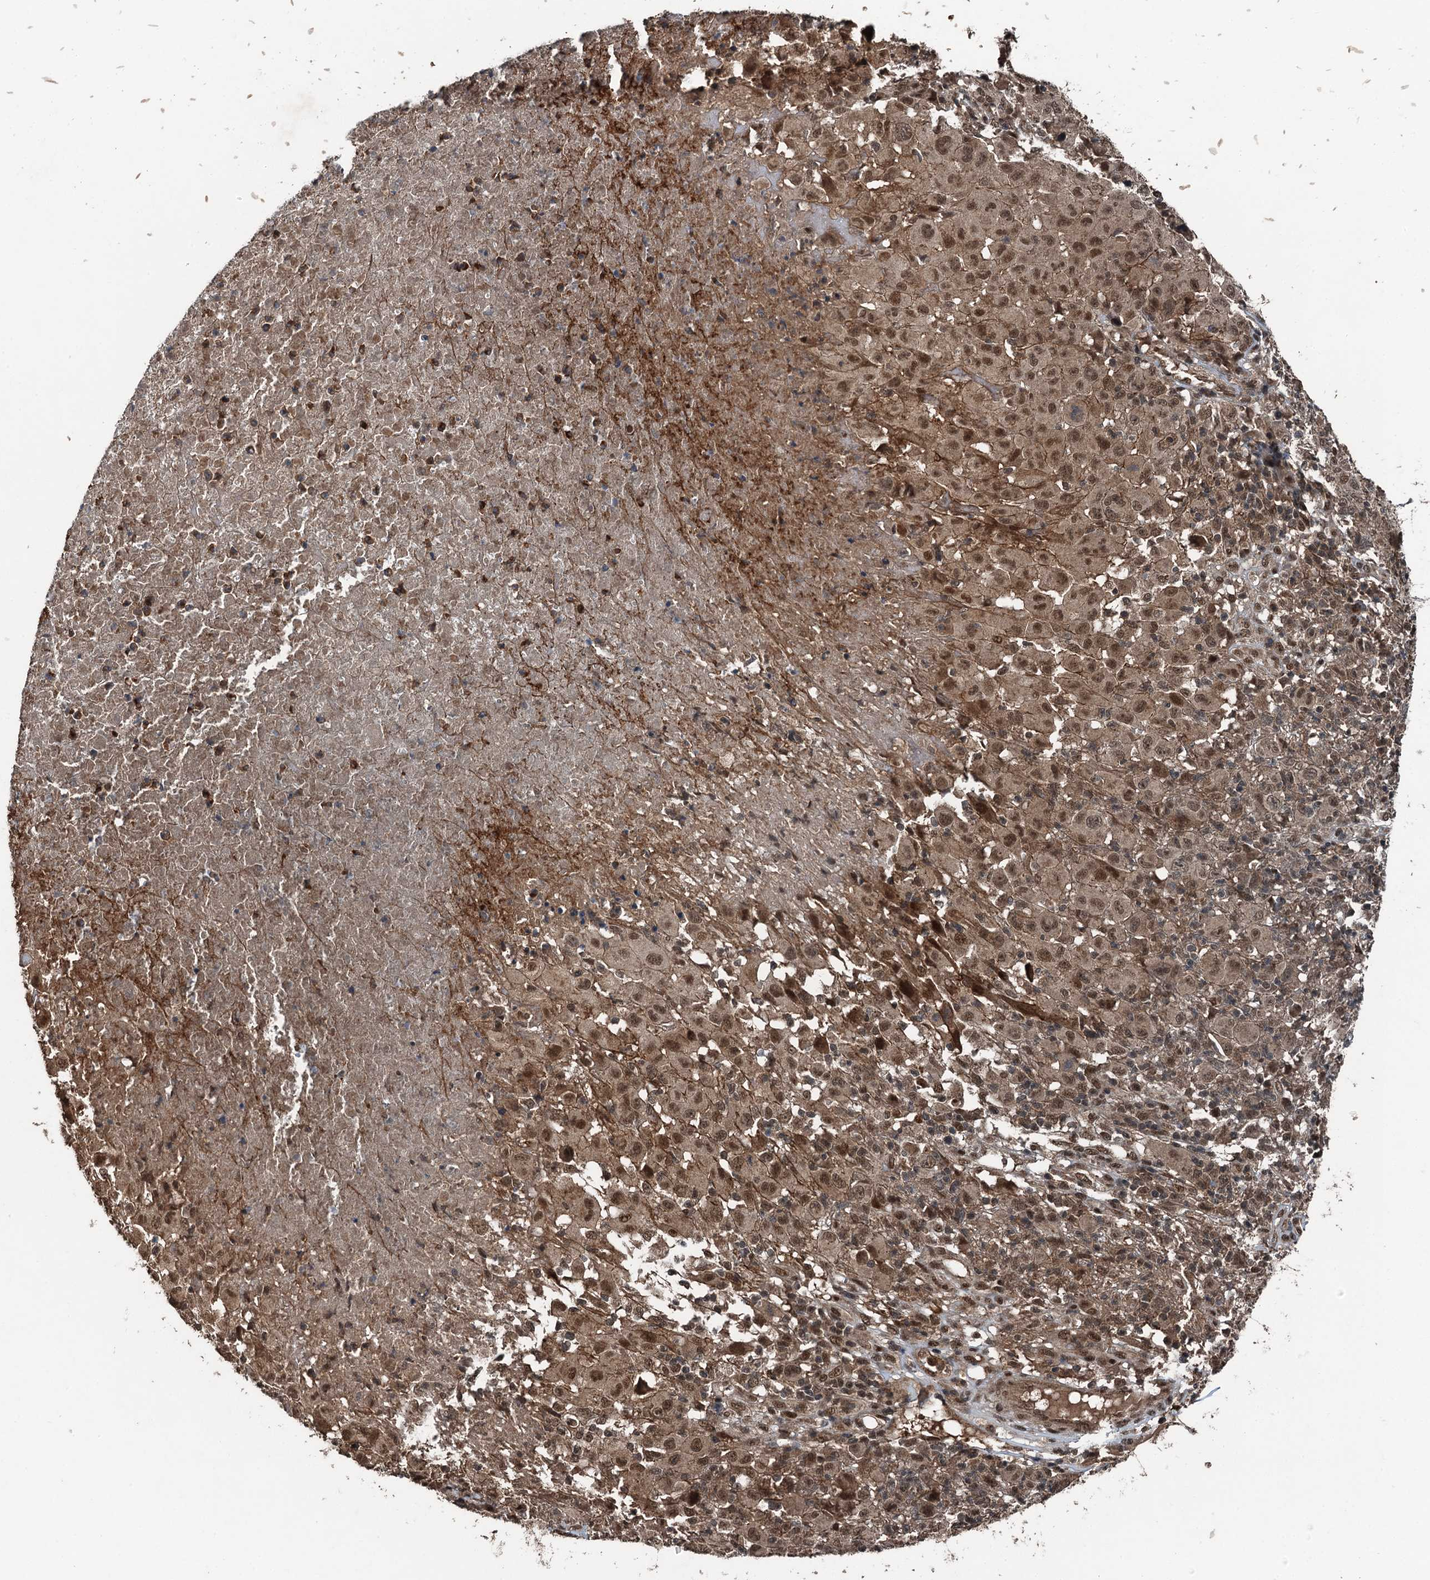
{"staining": {"intensity": "moderate", "quantity": ">75%", "location": "cytoplasmic/membranous,nuclear"}, "tissue": "melanoma", "cell_type": "Tumor cells", "image_type": "cancer", "snomed": [{"axis": "morphology", "description": "Malignant melanoma, NOS"}, {"axis": "topography", "description": "Skin"}], "caption": "IHC of human melanoma reveals medium levels of moderate cytoplasmic/membranous and nuclear positivity in about >75% of tumor cells.", "gene": "UBXN6", "patient": {"sex": "male", "age": 73}}